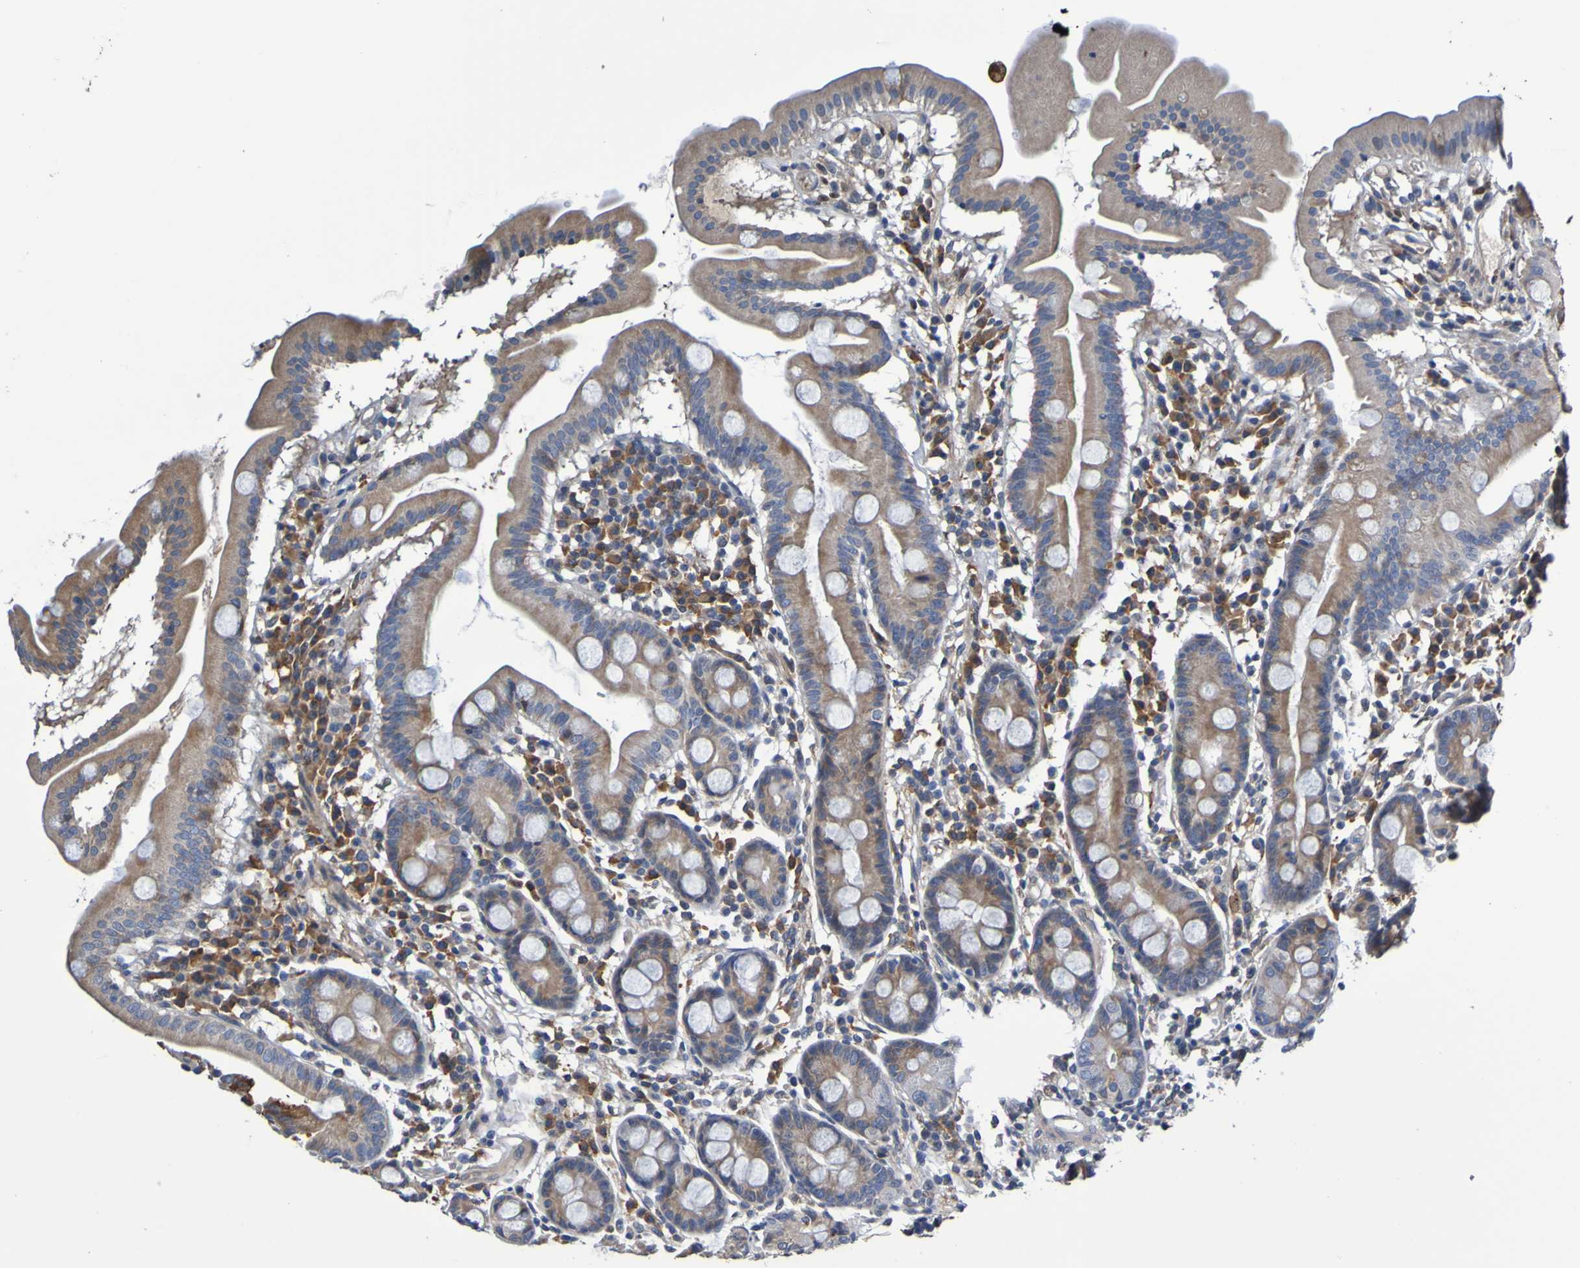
{"staining": {"intensity": "moderate", "quantity": ">75%", "location": "cytoplasmic/membranous"}, "tissue": "duodenum", "cell_type": "Glandular cells", "image_type": "normal", "snomed": [{"axis": "morphology", "description": "Normal tissue, NOS"}, {"axis": "topography", "description": "Duodenum"}], "caption": "Human duodenum stained with a brown dye demonstrates moderate cytoplasmic/membranous positive positivity in approximately >75% of glandular cells.", "gene": "METAP2", "patient": {"sex": "male", "age": 50}}